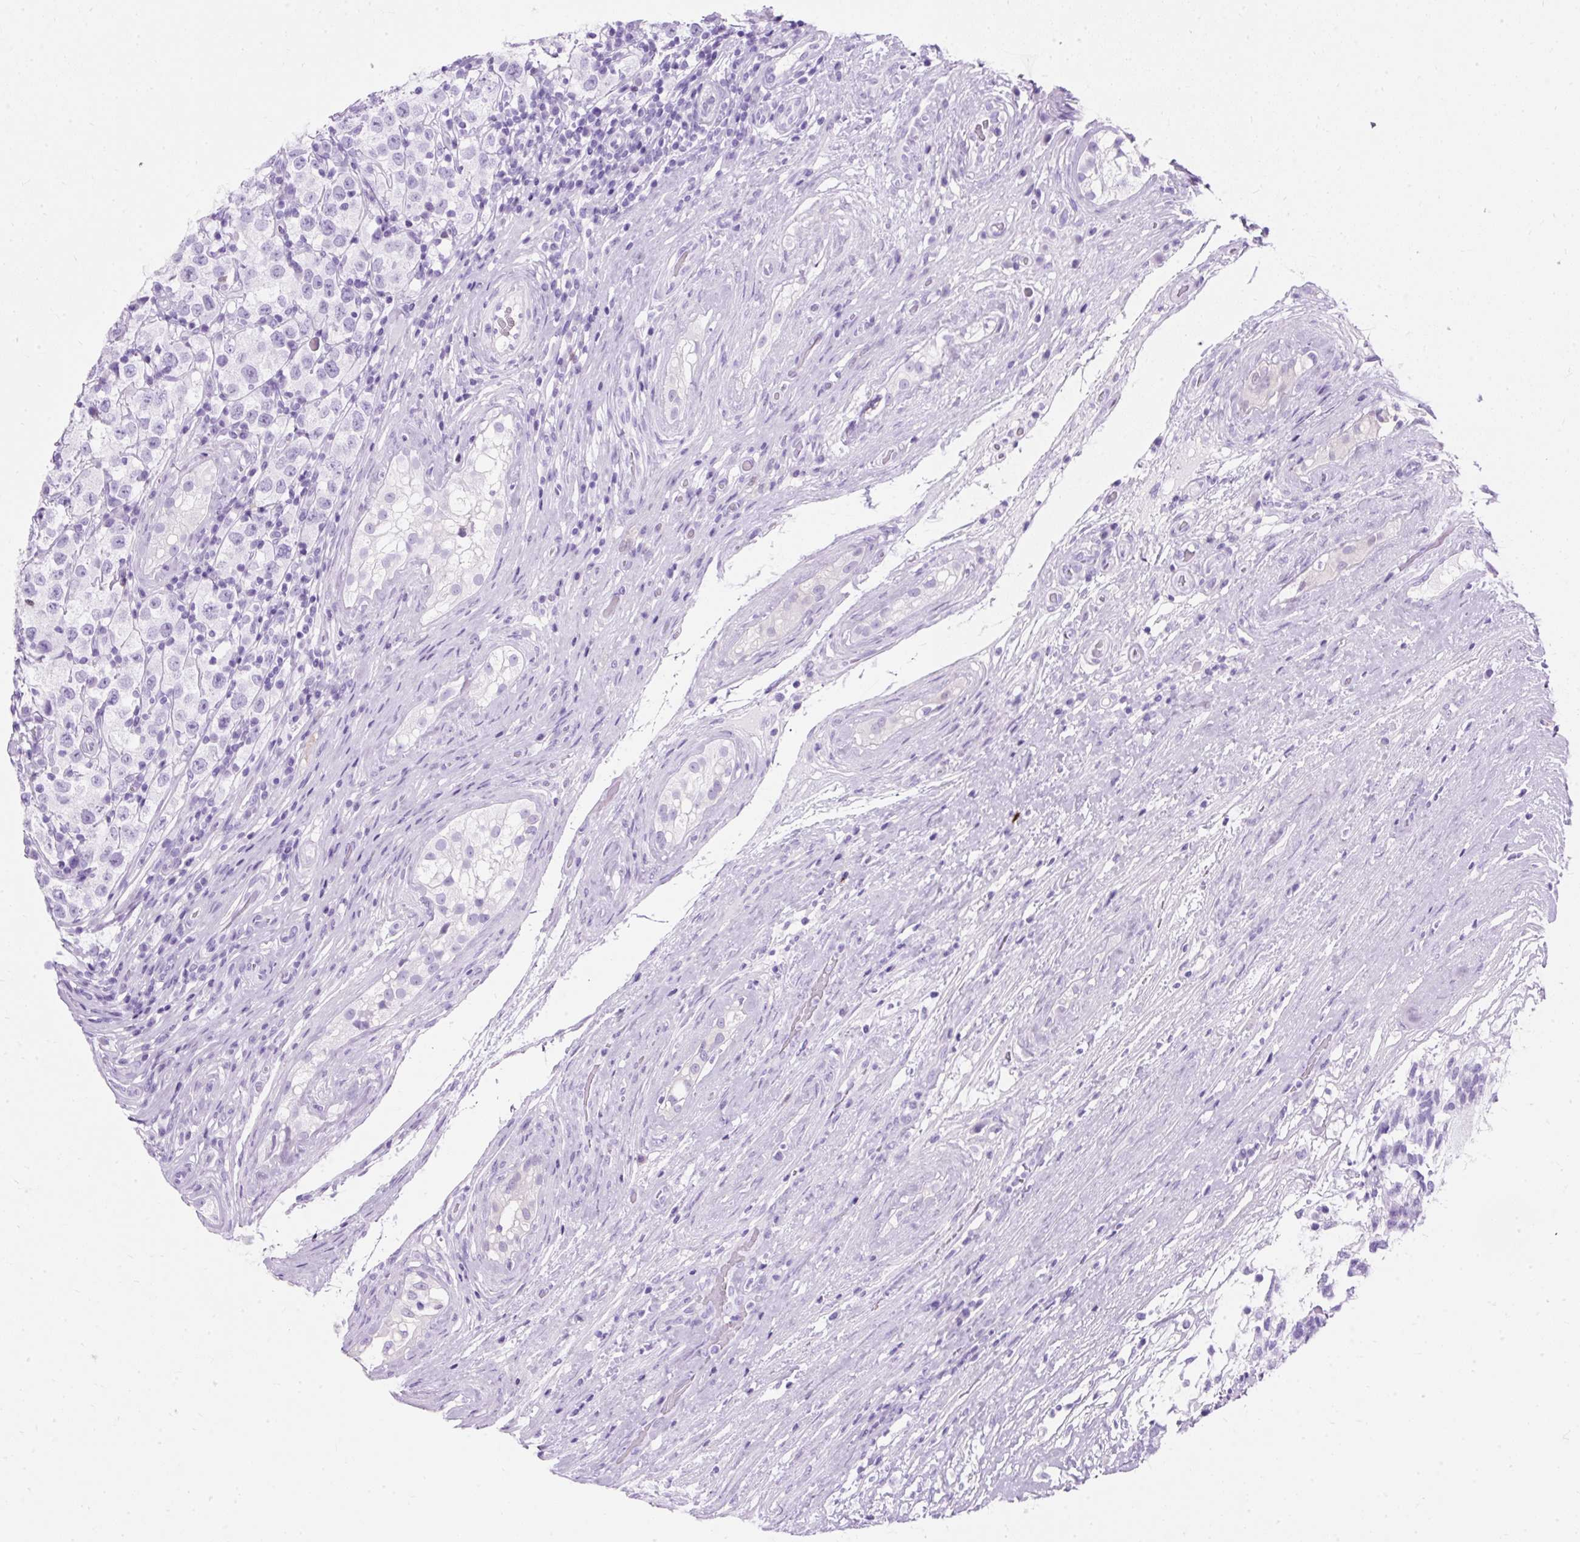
{"staining": {"intensity": "negative", "quantity": "none", "location": "none"}, "tissue": "testis cancer", "cell_type": "Tumor cells", "image_type": "cancer", "snomed": [{"axis": "morphology", "description": "Seminoma, NOS"}, {"axis": "morphology", "description": "Carcinoma, Embryonal, NOS"}, {"axis": "topography", "description": "Testis"}], "caption": "This is an immunohistochemistry photomicrograph of human testis cancer. There is no staining in tumor cells.", "gene": "PVALB", "patient": {"sex": "male", "age": 41}}